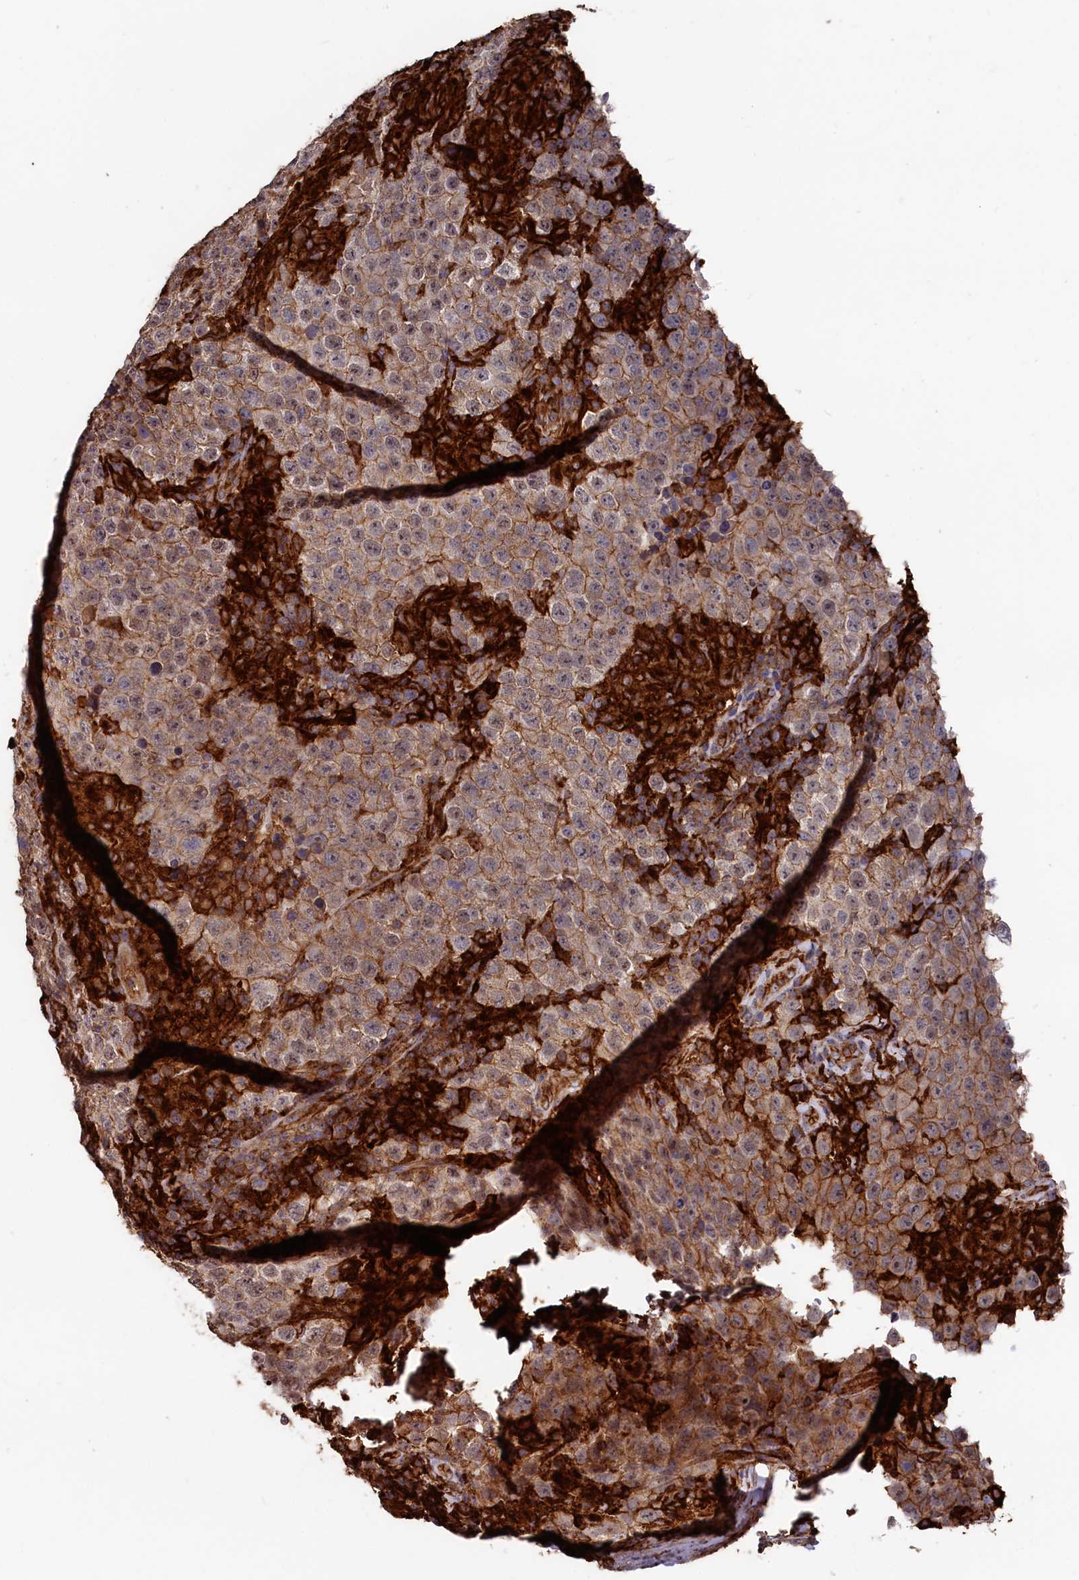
{"staining": {"intensity": "moderate", "quantity": ">75%", "location": "cytoplasmic/membranous"}, "tissue": "testis cancer", "cell_type": "Tumor cells", "image_type": "cancer", "snomed": [{"axis": "morphology", "description": "Normal tissue, NOS"}, {"axis": "morphology", "description": "Urothelial carcinoma, High grade"}, {"axis": "morphology", "description": "Seminoma, NOS"}, {"axis": "morphology", "description": "Carcinoma, Embryonal, NOS"}, {"axis": "topography", "description": "Urinary bladder"}, {"axis": "topography", "description": "Testis"}], "caption": "An immunohistochemistry micrograph of neoplastic tissue is shown. Protein staining in brown labels moderate cytoplasmic/membranous positivity in testis cancer within tumor cells. The staining is performed using DAB (3,3'-diaminobenzidine) brown chromogen to label protein expression. The nuclei are counter-stained blue using hematoxylin.", "gene": "PLEKHO2", "patient": {"sex": "male", "age": 41}}